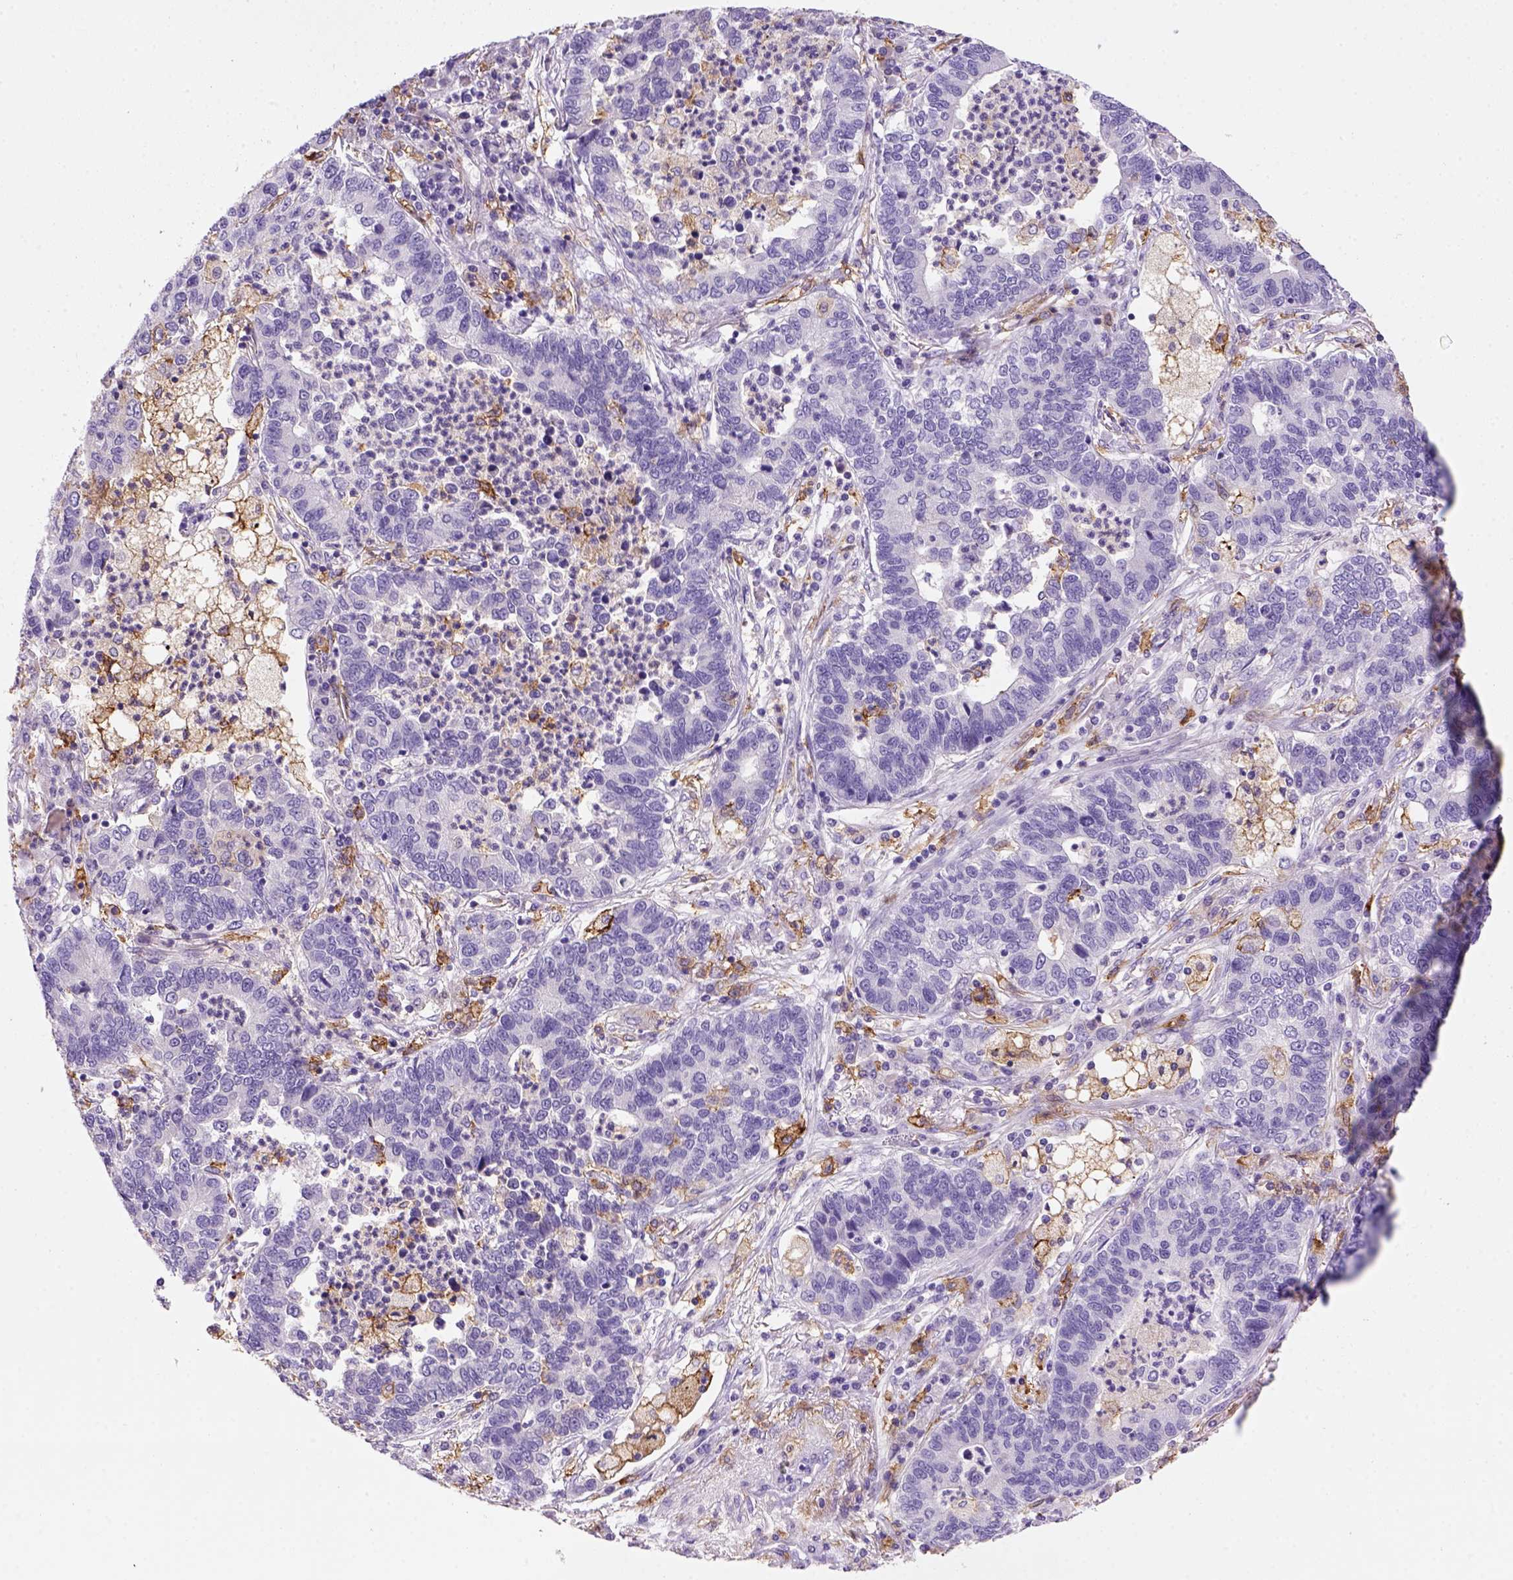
{"staining": {"intensity": "negative", "quantity": "none", "location": "none"}, "tissue": "lung cancer", "cell_type": "Tumor cells", "image_type": "cancer", "snomed": [{"axis": "morphology", "description": "Adenocarcinoma, NOS"}, {"axis": "topography", "description": "Lung"}], "caption": "Image shows no significant protein staining in tumor cells of lung cancer (adenocarcinoma).", "gene": "CD14", "patient": {"sex": "female", "age": 57}}